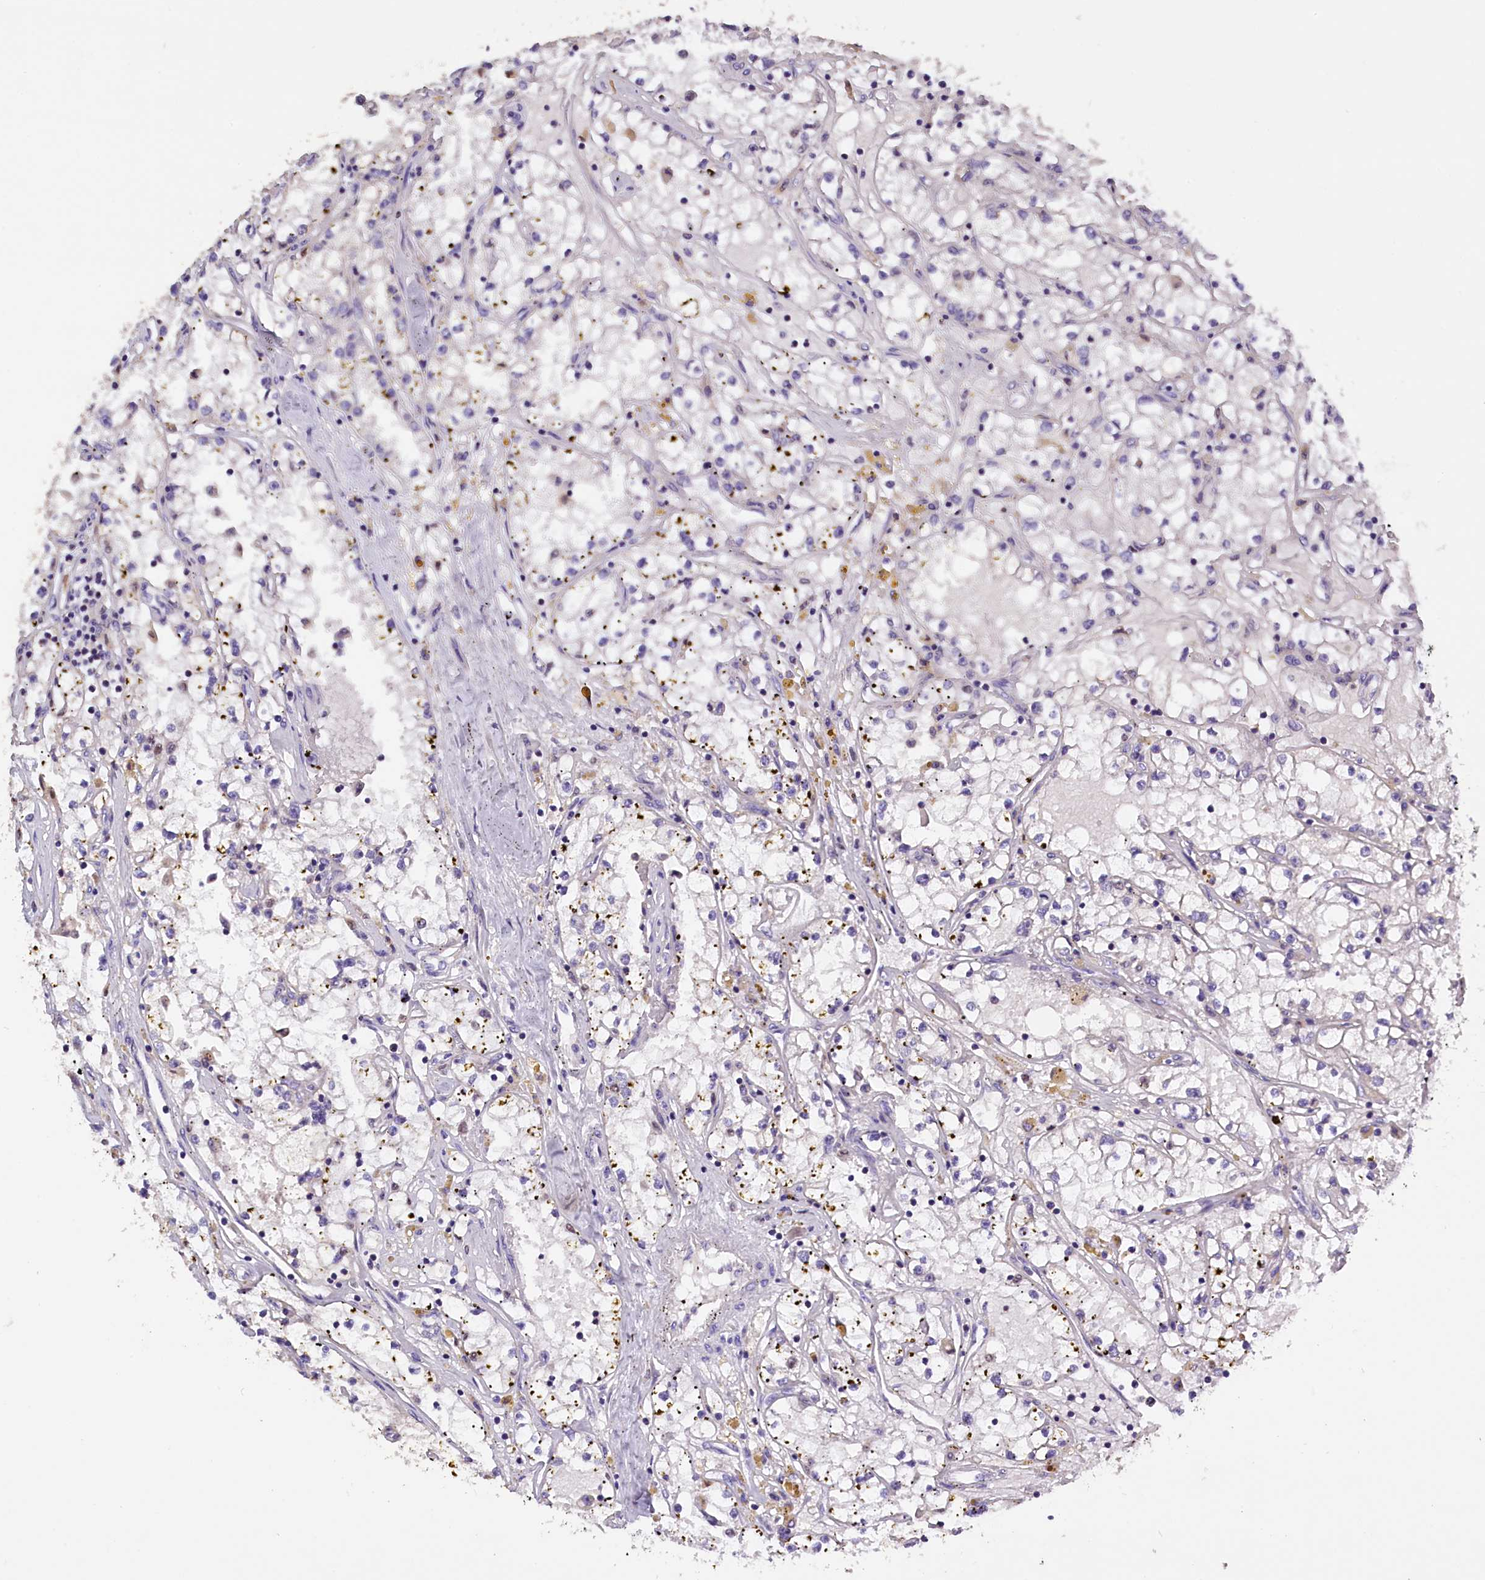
{"staining": {"intensity": "negative", "quantity": "none", "location": "none"}, "tissue": "renal cancer", "cell_type": "Tumor cells", "image_type": "cancer", "snomed": [{"axis": "morphology", "description": "Adenocarcinoma, NOS"}, {"axis": "topography", "description": "Kidney"}], "caption": "Immunohistochemistry (IHC) histopathology image of neoplastic tissue: human renal cancer (adenocarcinoma) stained with DAB (3,3'-diaminobenzidine) displays no significant protein expression in tumor cells.", "gene": "BTBD9", "patient": {"sex": "male", "age": 56}}